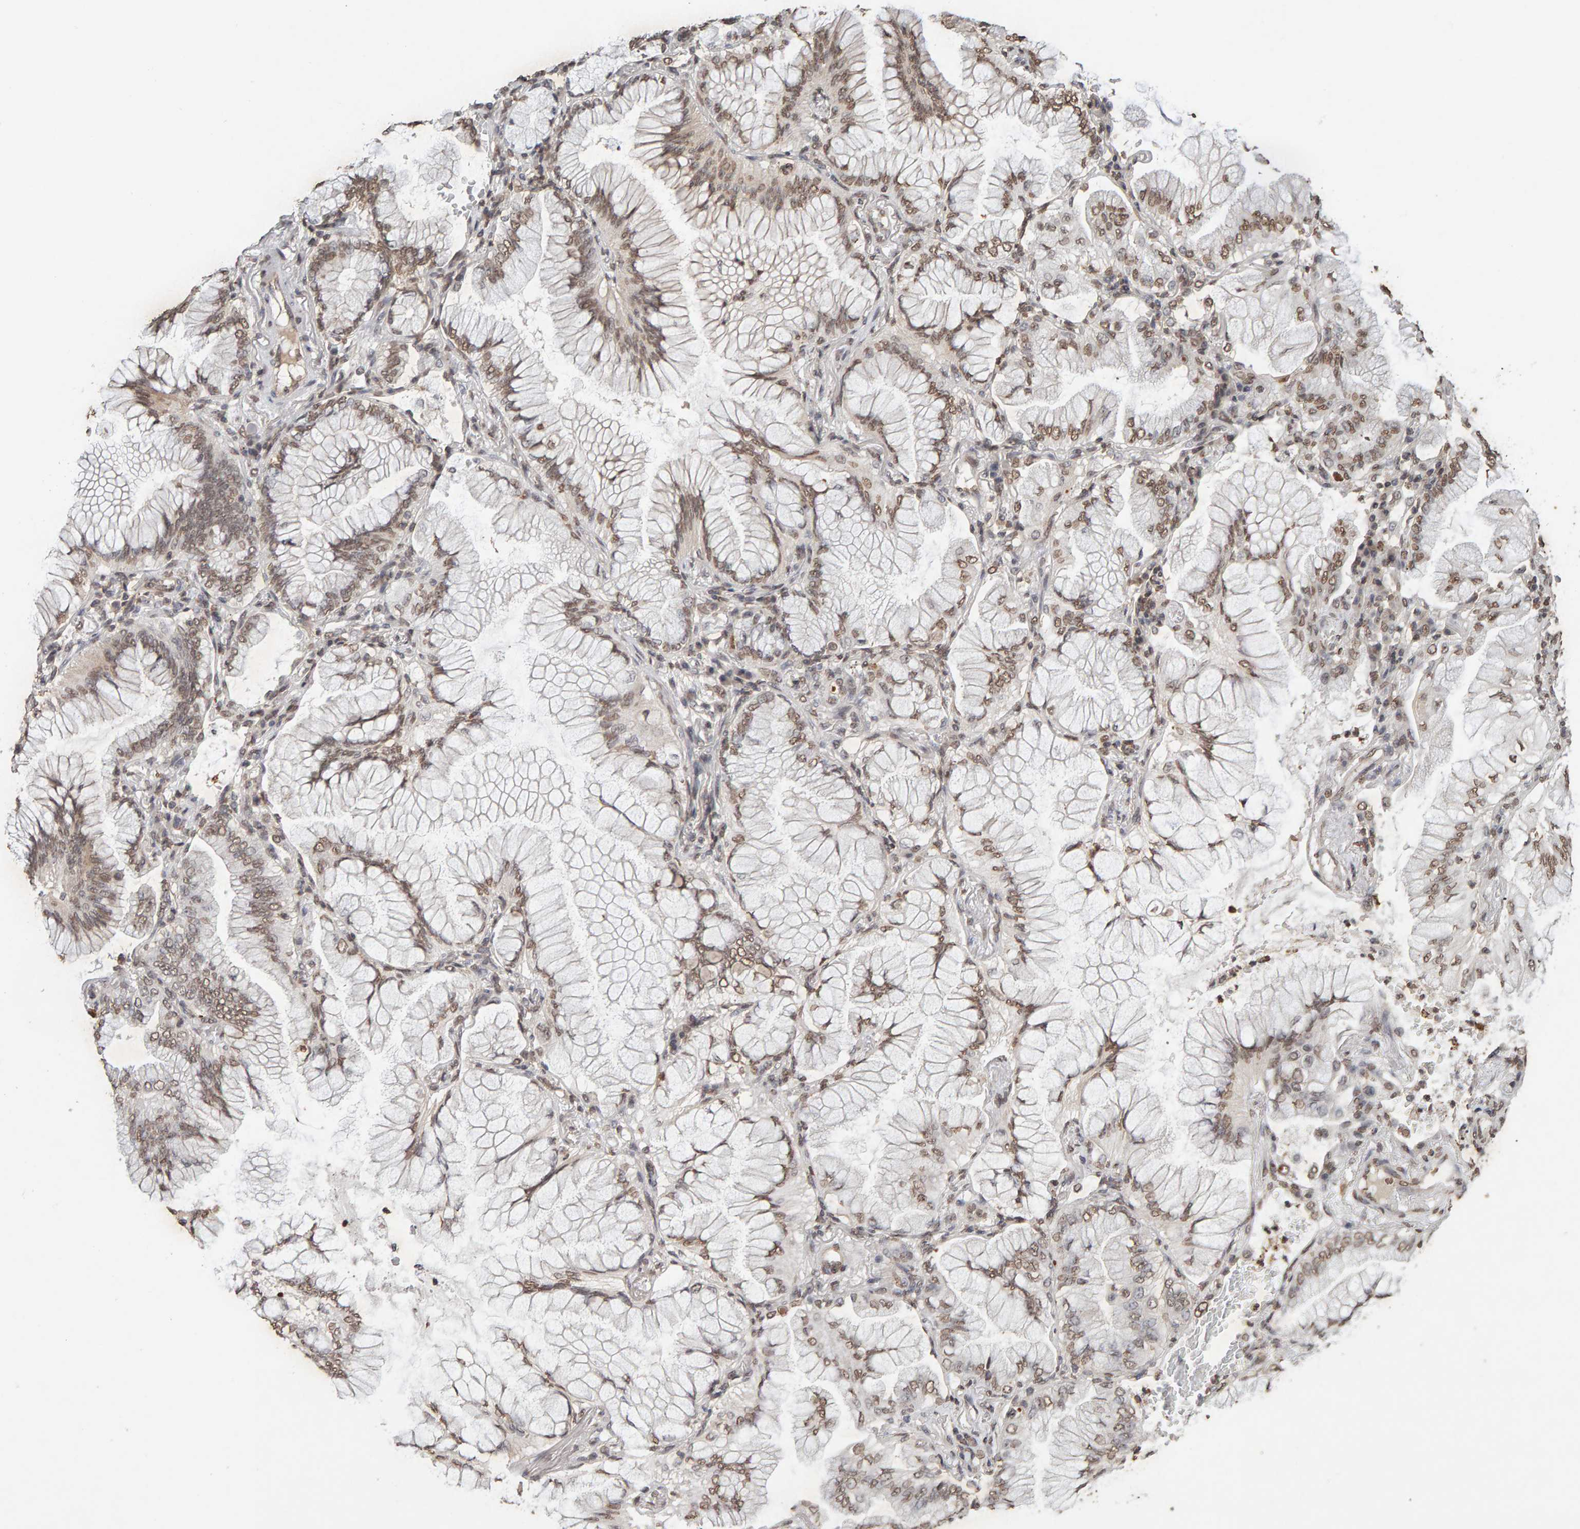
{"staining": {"intensity": "weak", "quantity": ">75%", "location": "cytoplasmic/membranous,nuclear"}, "tissue": "lung cancer", "cell_type": "Tumor cells", "image_type": "cancer", "snomed": [{"axis": "morphology", "description": "Adenocarcinoma, NOS"}, {"axis": "topography", "description": "Lung"}], "caption": "Lung cancer stained with DAB immunohistochemistry demonstrates low levels of weak cytoplasmic/membranous and nuclear positivity in about >75% of tumor cells.", "gene": "DNAJB5", "patient": {"sex": "female", "age": 70}}